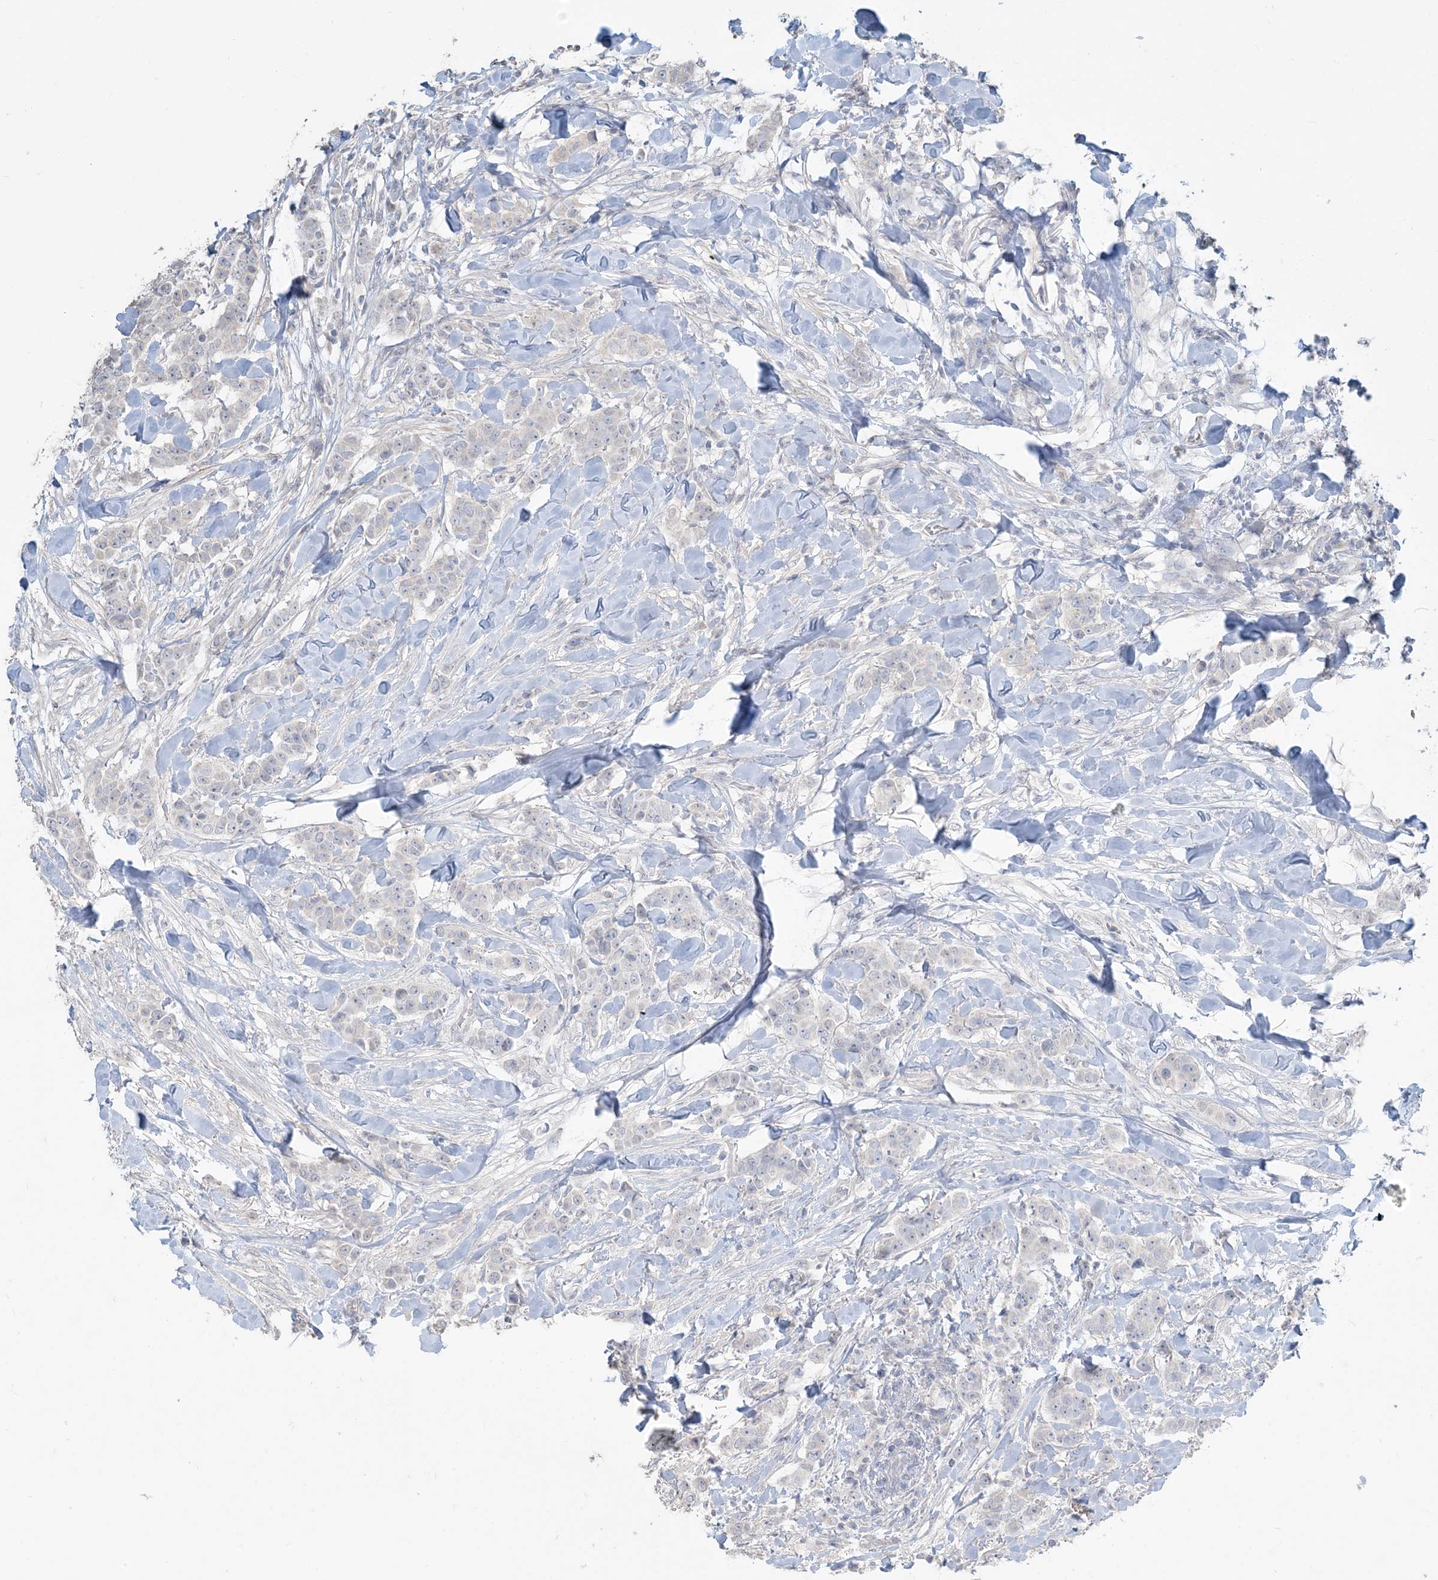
{"staining": {"intensity": "negative", "quantity": "none", "location": "none"}, "tissue": "breast cancer", "cell_type": "Tumor cells", "image_type": "cancer", "snomed": [{"axis": "morphology", "description": "Duct carcinoma"}, {"axis": "topography", "description": "Breast"}], "caption": "Tumor cells show no significant protein staining in breast cancer (invasive ductal carcinoma). Nuclei are stained in blue.", "gene": "NPHS2", "patient": {"sex": "female", "age": 40}}